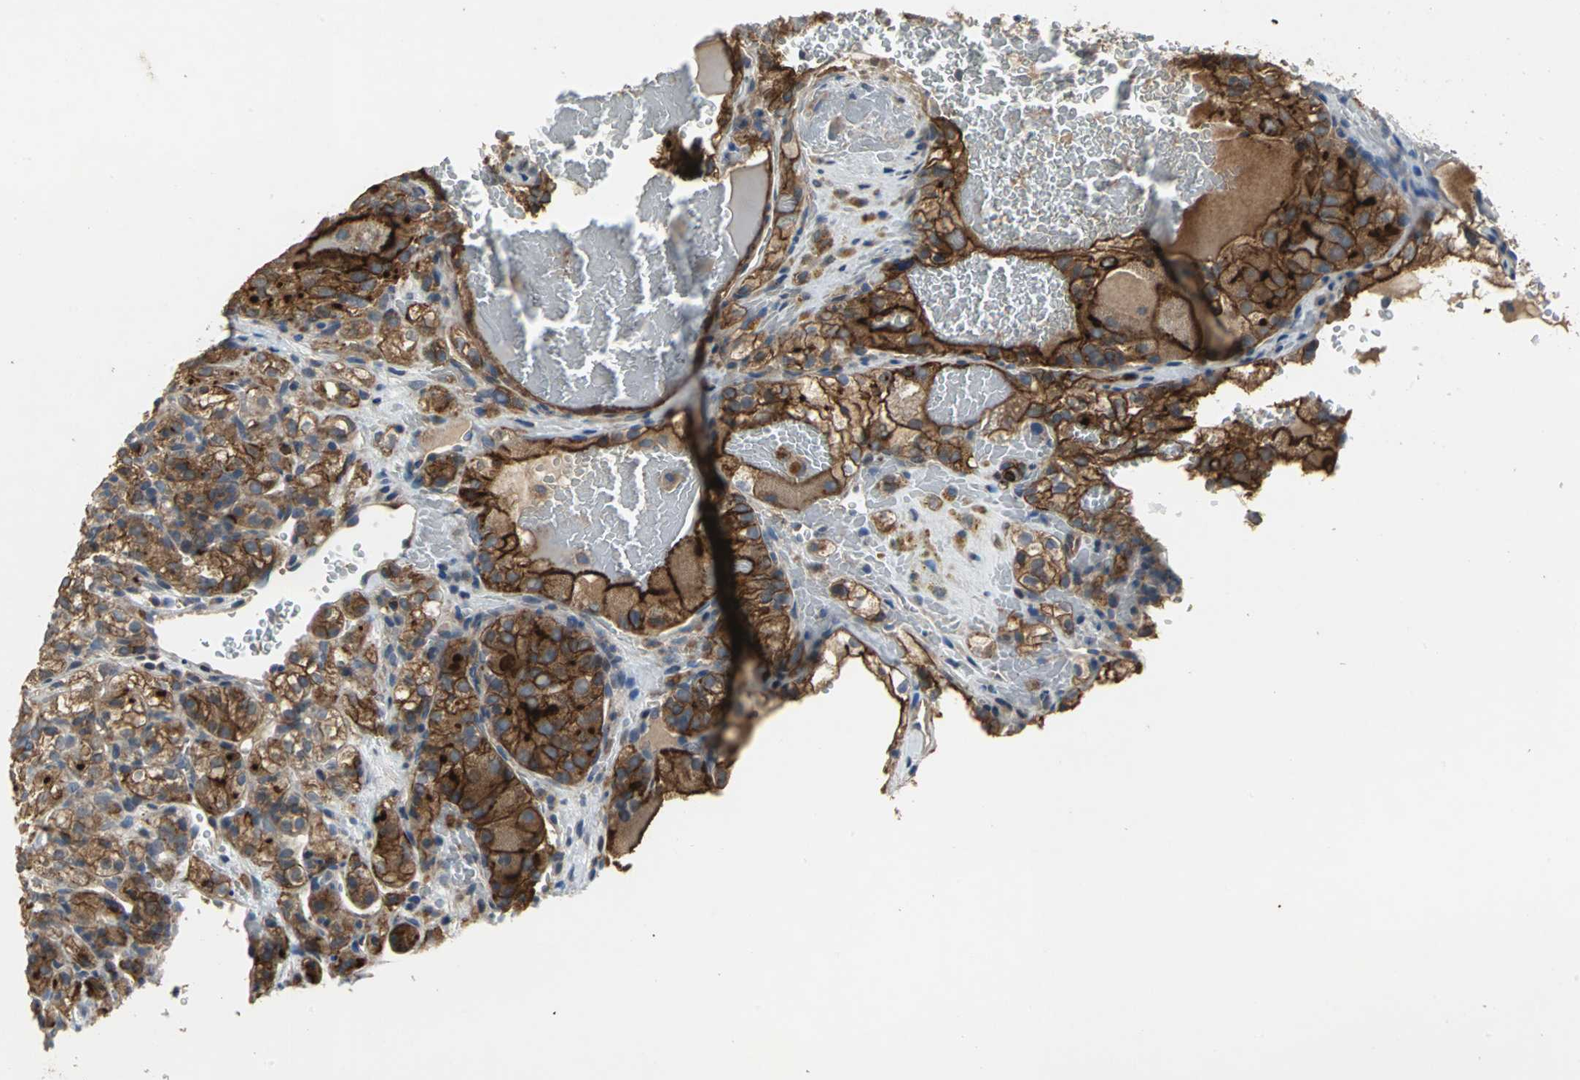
{"staining": {"intensity": "strong", "quantity": ">75%", "location": "cytoplasmic/membranous"}, "tissue": "renal cancer", "cell_type": "Tumor cells", "image_type": "cancer", "snomed": [{"axis": "morphology", "description": "Normal tissue, NOS"}, {"axis": "morphology", "description": "Adenocarcinoma, NOS"}, {"axis": "topography", "description": "Kidney"}], "caption": "High-magnification brightfield microscopy of renal cancer stained with DAB (3,3'-diaminobenzidine) (brown) and counterstained with hematoxylin (blue). tumor cells exhibit strong cytoplasmic/membranous staining is present in approximately>75% of cells.", "gene": "MET", "patient": {"sex": "male", "age": 61}}